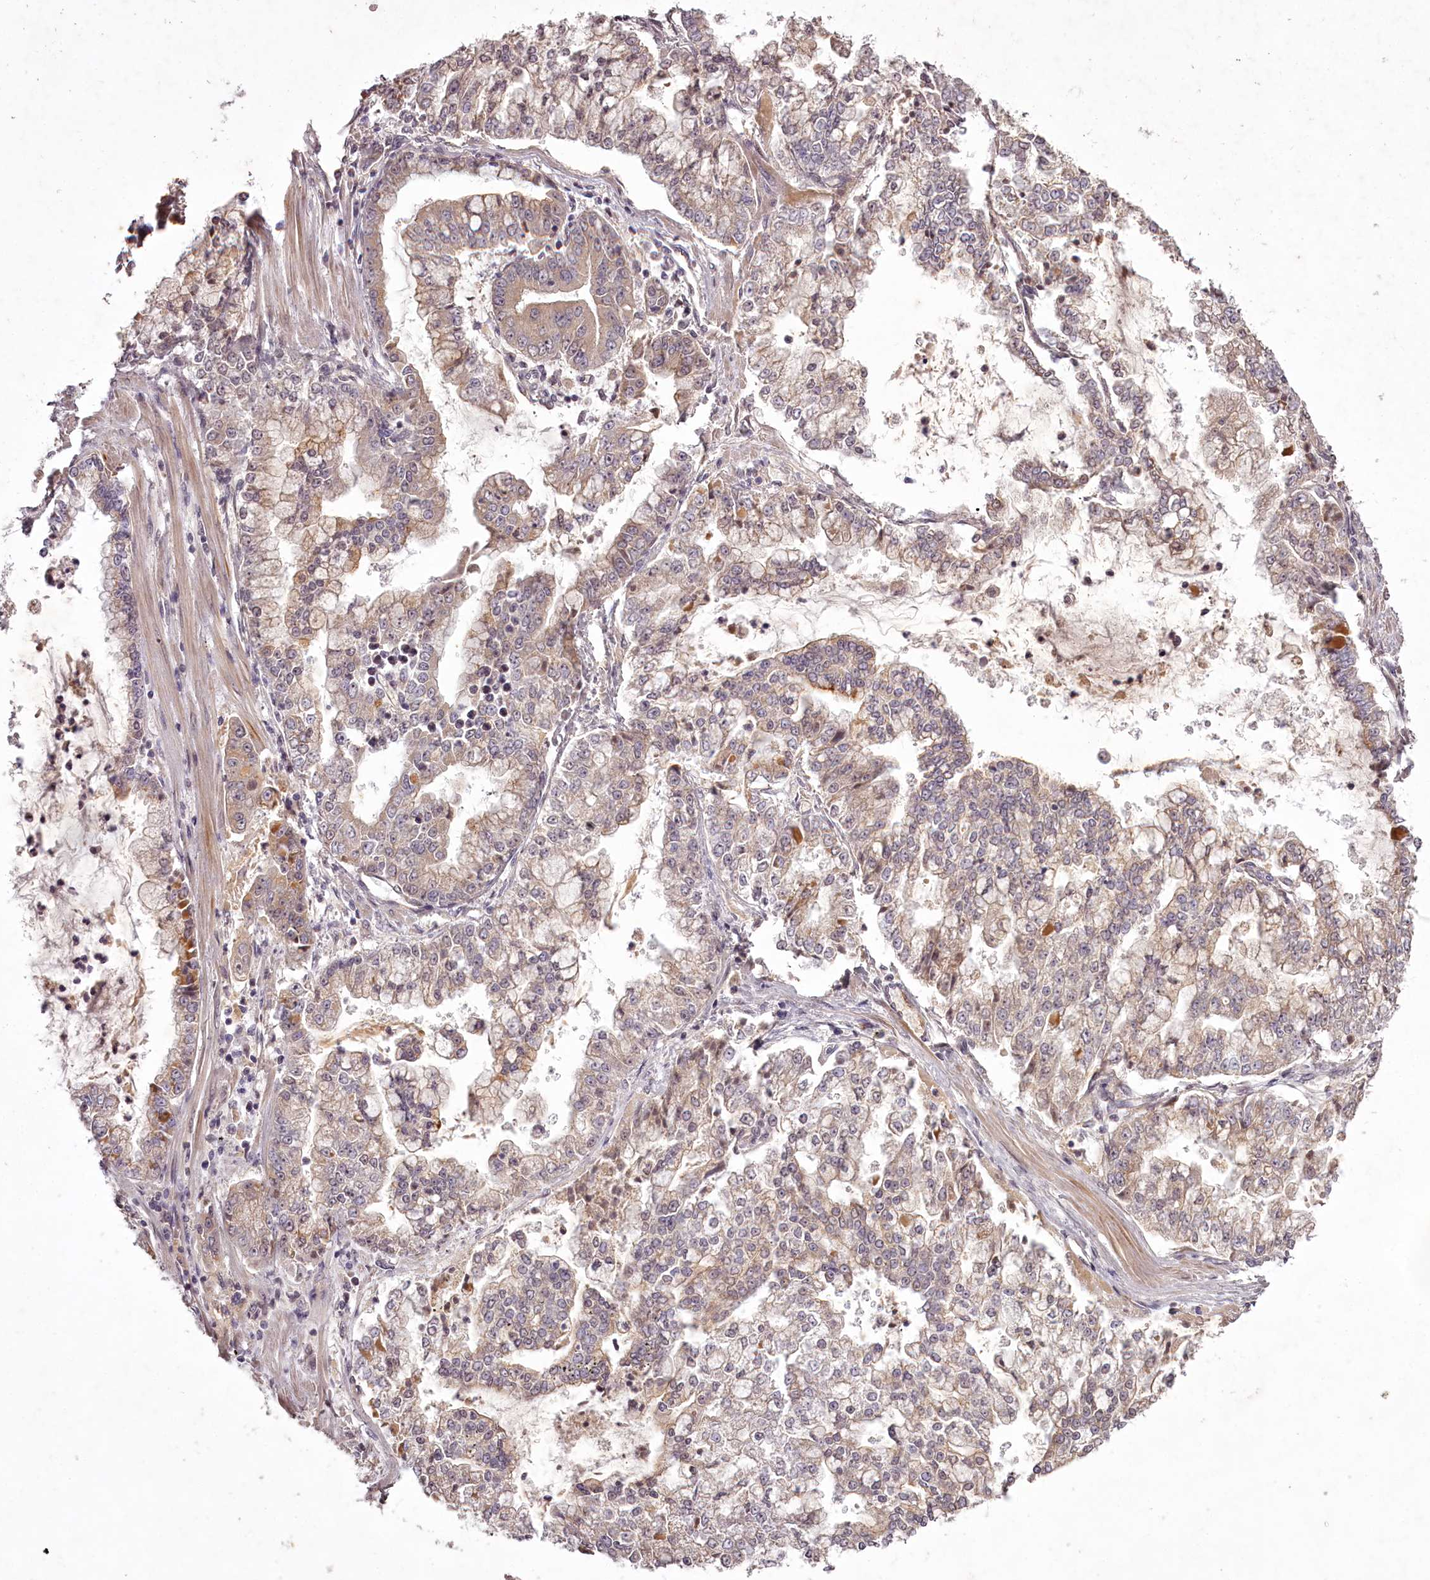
{"staining": {"intensity": "moderate", "quantity": "25%-75%", "location": "cytoplasmic/membranous"}, "tissue": "stomach cancer", "cell_type": "Tumor cells", "image_type": "cancer", "snomed": [{"axis": "morphology", "description": "Adenocarcinoma, NOS"}, {"axis": "topography", "description": "Stomach"}], "caption": "Stomach adenocarcinoma stained with a brown dye exhibits moderate cytoplasmic/membranous positive positivity in approximately 25%-75% of tumor cells.", "gene": "RBMXL2", "patient": {"sex": "male", "age": 76}}